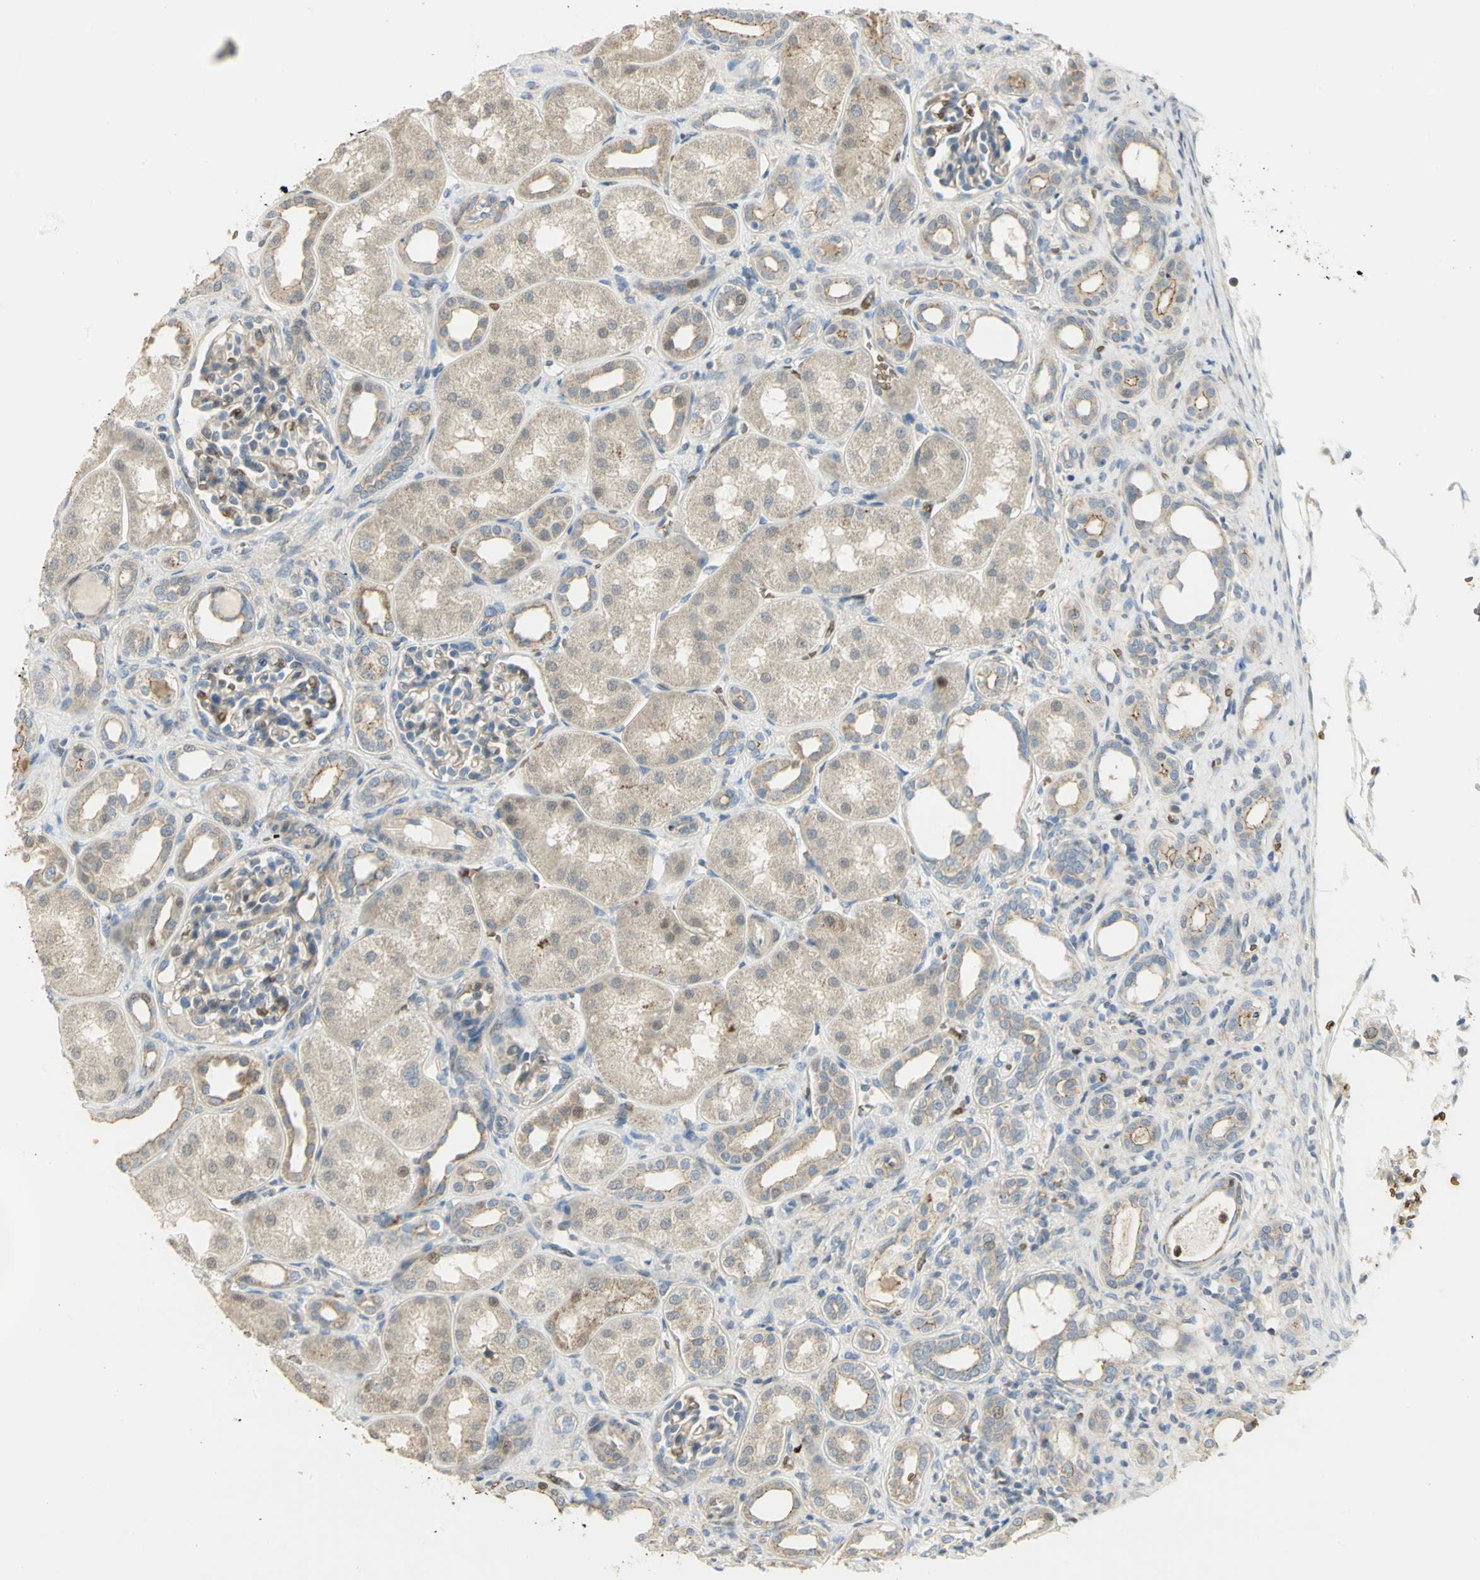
{"staining": {"intensity": "negative", "quantity": "none", "location": "none"}, "tissue": "kidney", "cell_type": "Cells in glomeruli", "image_type": "normal", "snomed": [{"axis": "morphology", "description": "Normal tissue, NOS"}, {"axis": "topography", "description": "Kidney"}], "caption": "A high-resolution image shows immunohistochemistry (IHC) staining of normal kidney, which reveals no significant positivity in cells in glomeruli. (Brightfield microscopy of DAB immunohistochemistry (IHC) at high magnification).", "gene": "ANK1", "patient": {"sex": "male", "age": 7}}